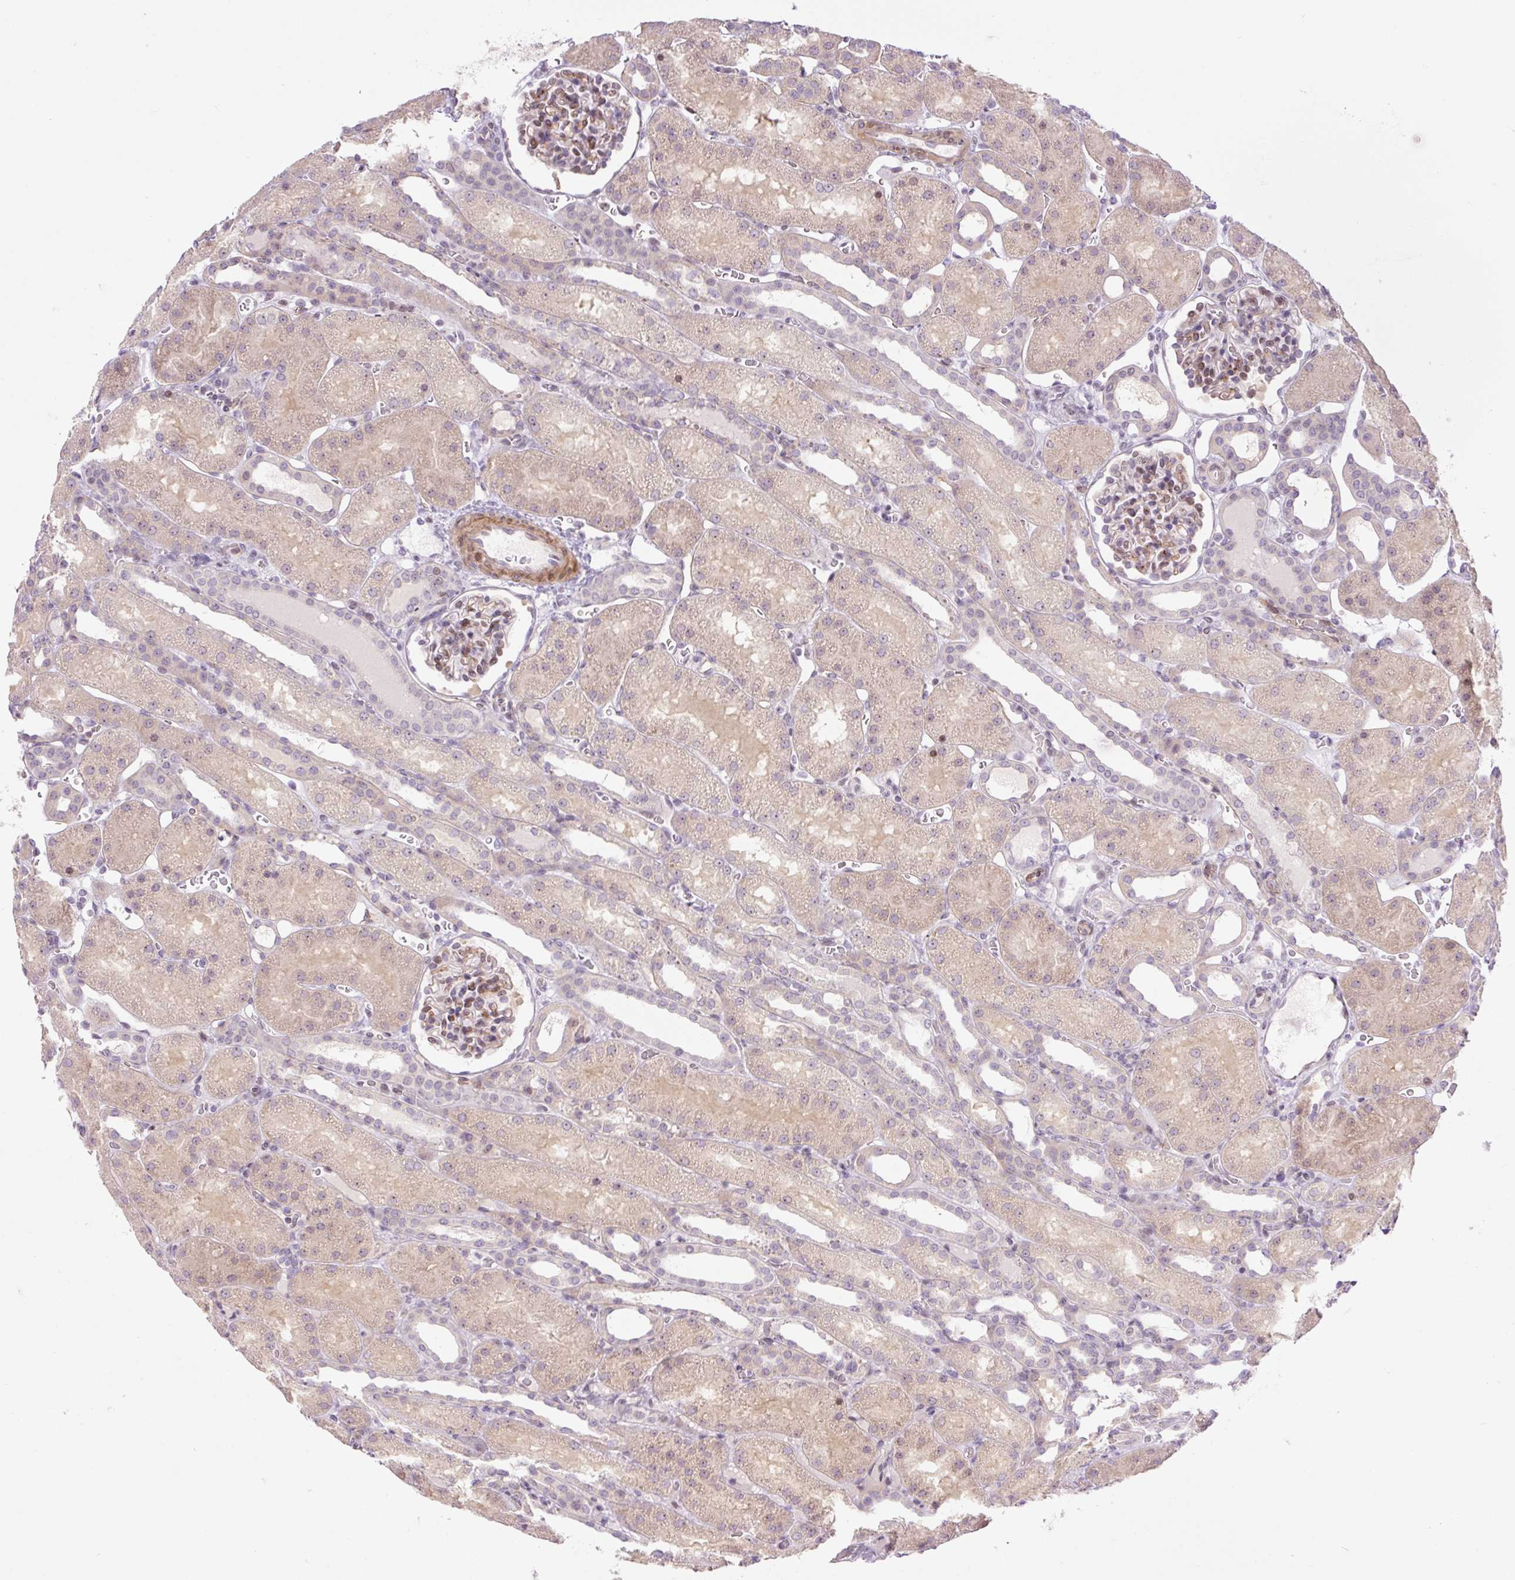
{"staining": {"intensity": "moderate", "quantity": "25%-75%", "location": "cytoplasmic/membranous,nuclear"}, "tissue": "kidney", "cell_type": "Cells in glomeruli", "image_type": "normal", "snomed": [{"axis": "morphology", "description": "Normal tissue, NOS"}, {"axis": "topography", "description": "Kidney"}], "caption": "Immunohistochemical staining of benign kidney shows 25%-75% levels of moderate cytoplasmic/membranous,nuclear protein positivity in about 25%-75% of cells in glomeruli.", "gene": "ENSG00000268750", "patient": {"sex": "male", "age": 2}}